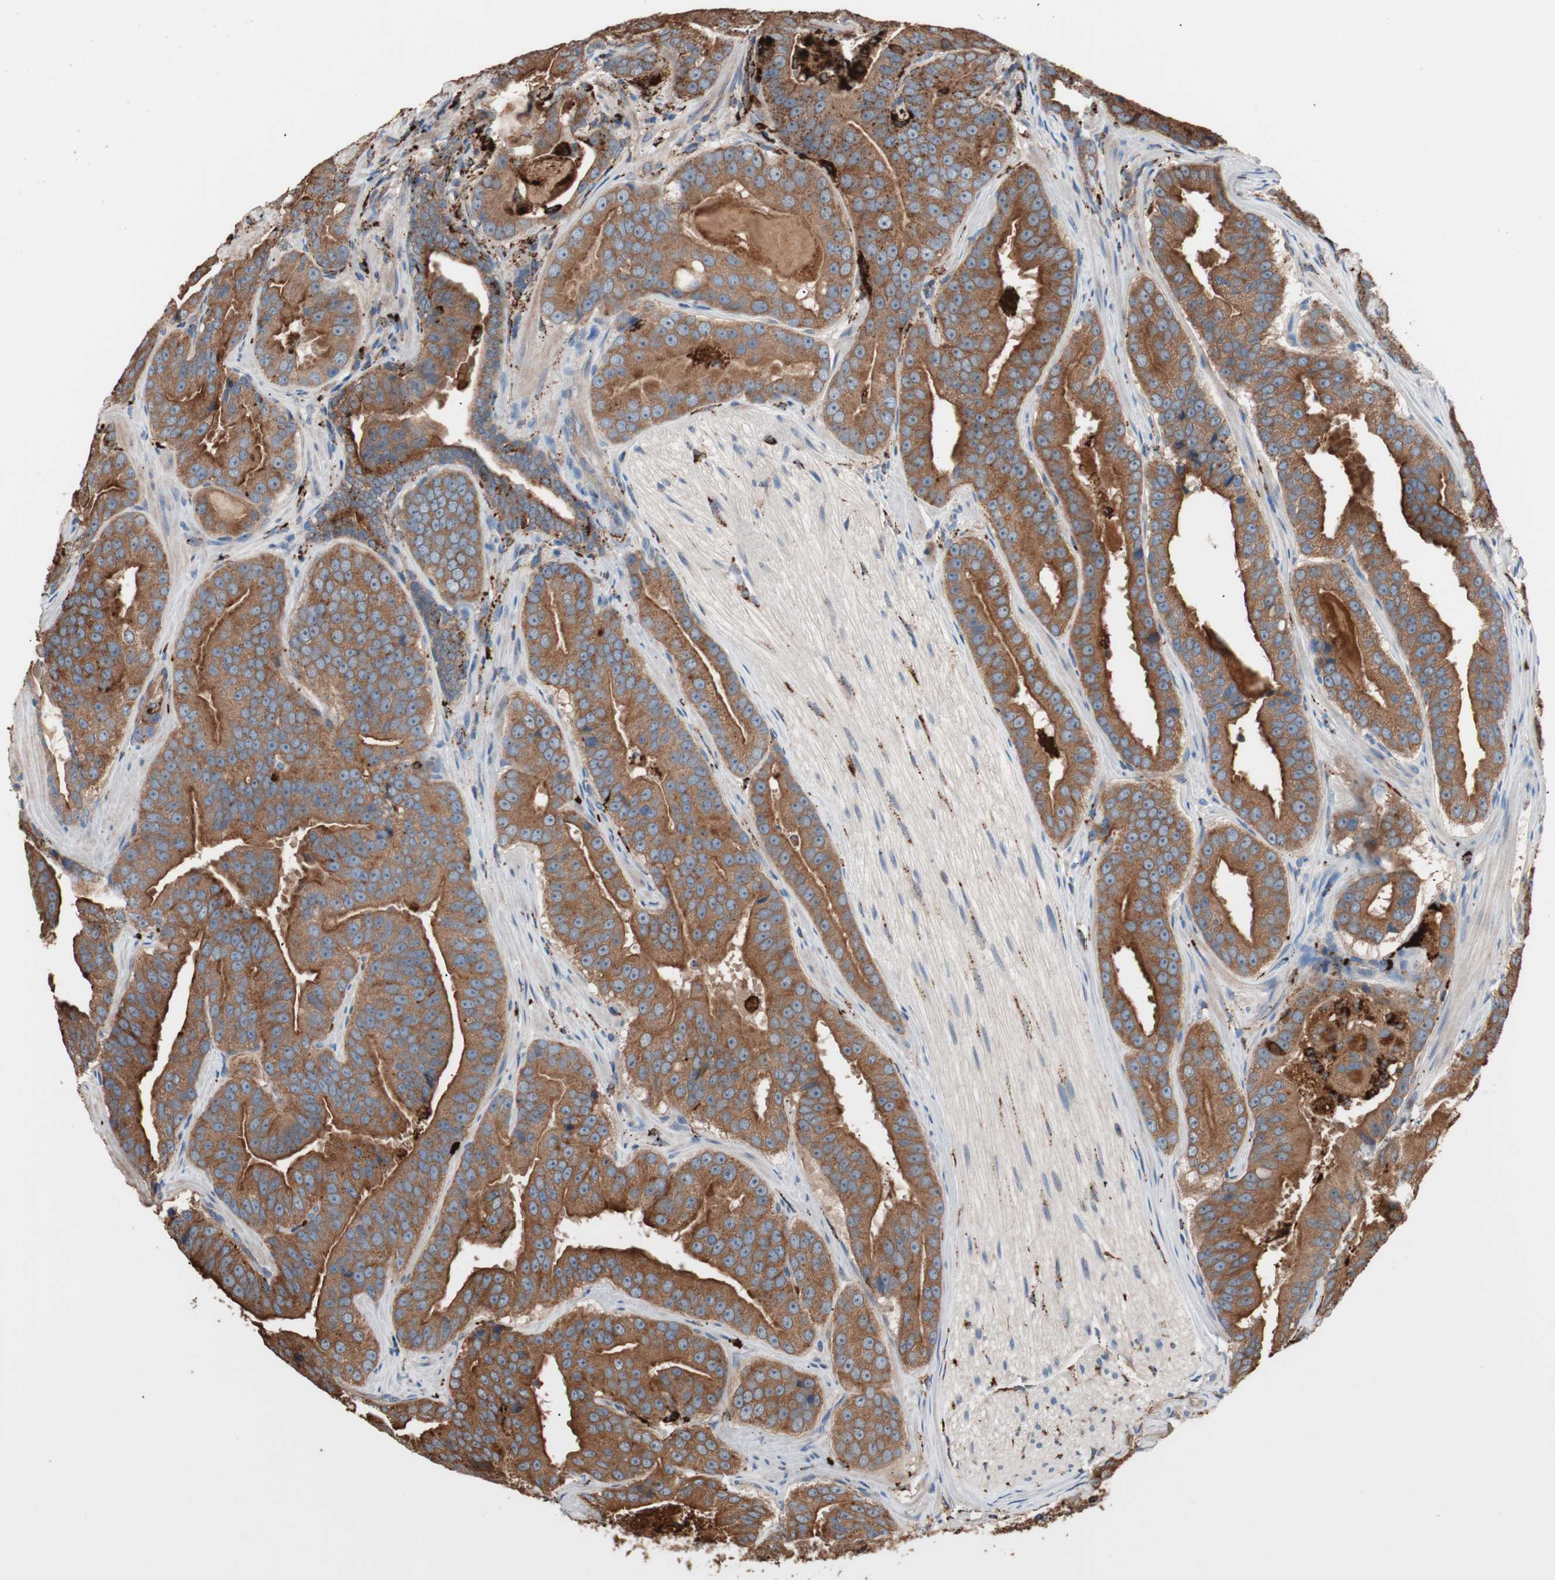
{"staining": {"intensity": "strong", "quantity": ">75%", "location": "cytoplasmic/membranous"}, "tissue": "prostate cancer", "cell_type": "Tumor cells", "image_type": "cancer", "snomed": [{"axis": "morphology", "description": "Adenocarcinoma, Low grade"}, {"axis": "topography", "description": "Prostate"}], "caption": "Prostate cancer (low-grade adenocarcinoma) tissue shows strong cytoplasmic/membranous positivity in approximately >75% of tumor cells, visualized by immunohistochemistry.", "gene": "CCT3", "patient": {"sex": "male", "age": 59}}